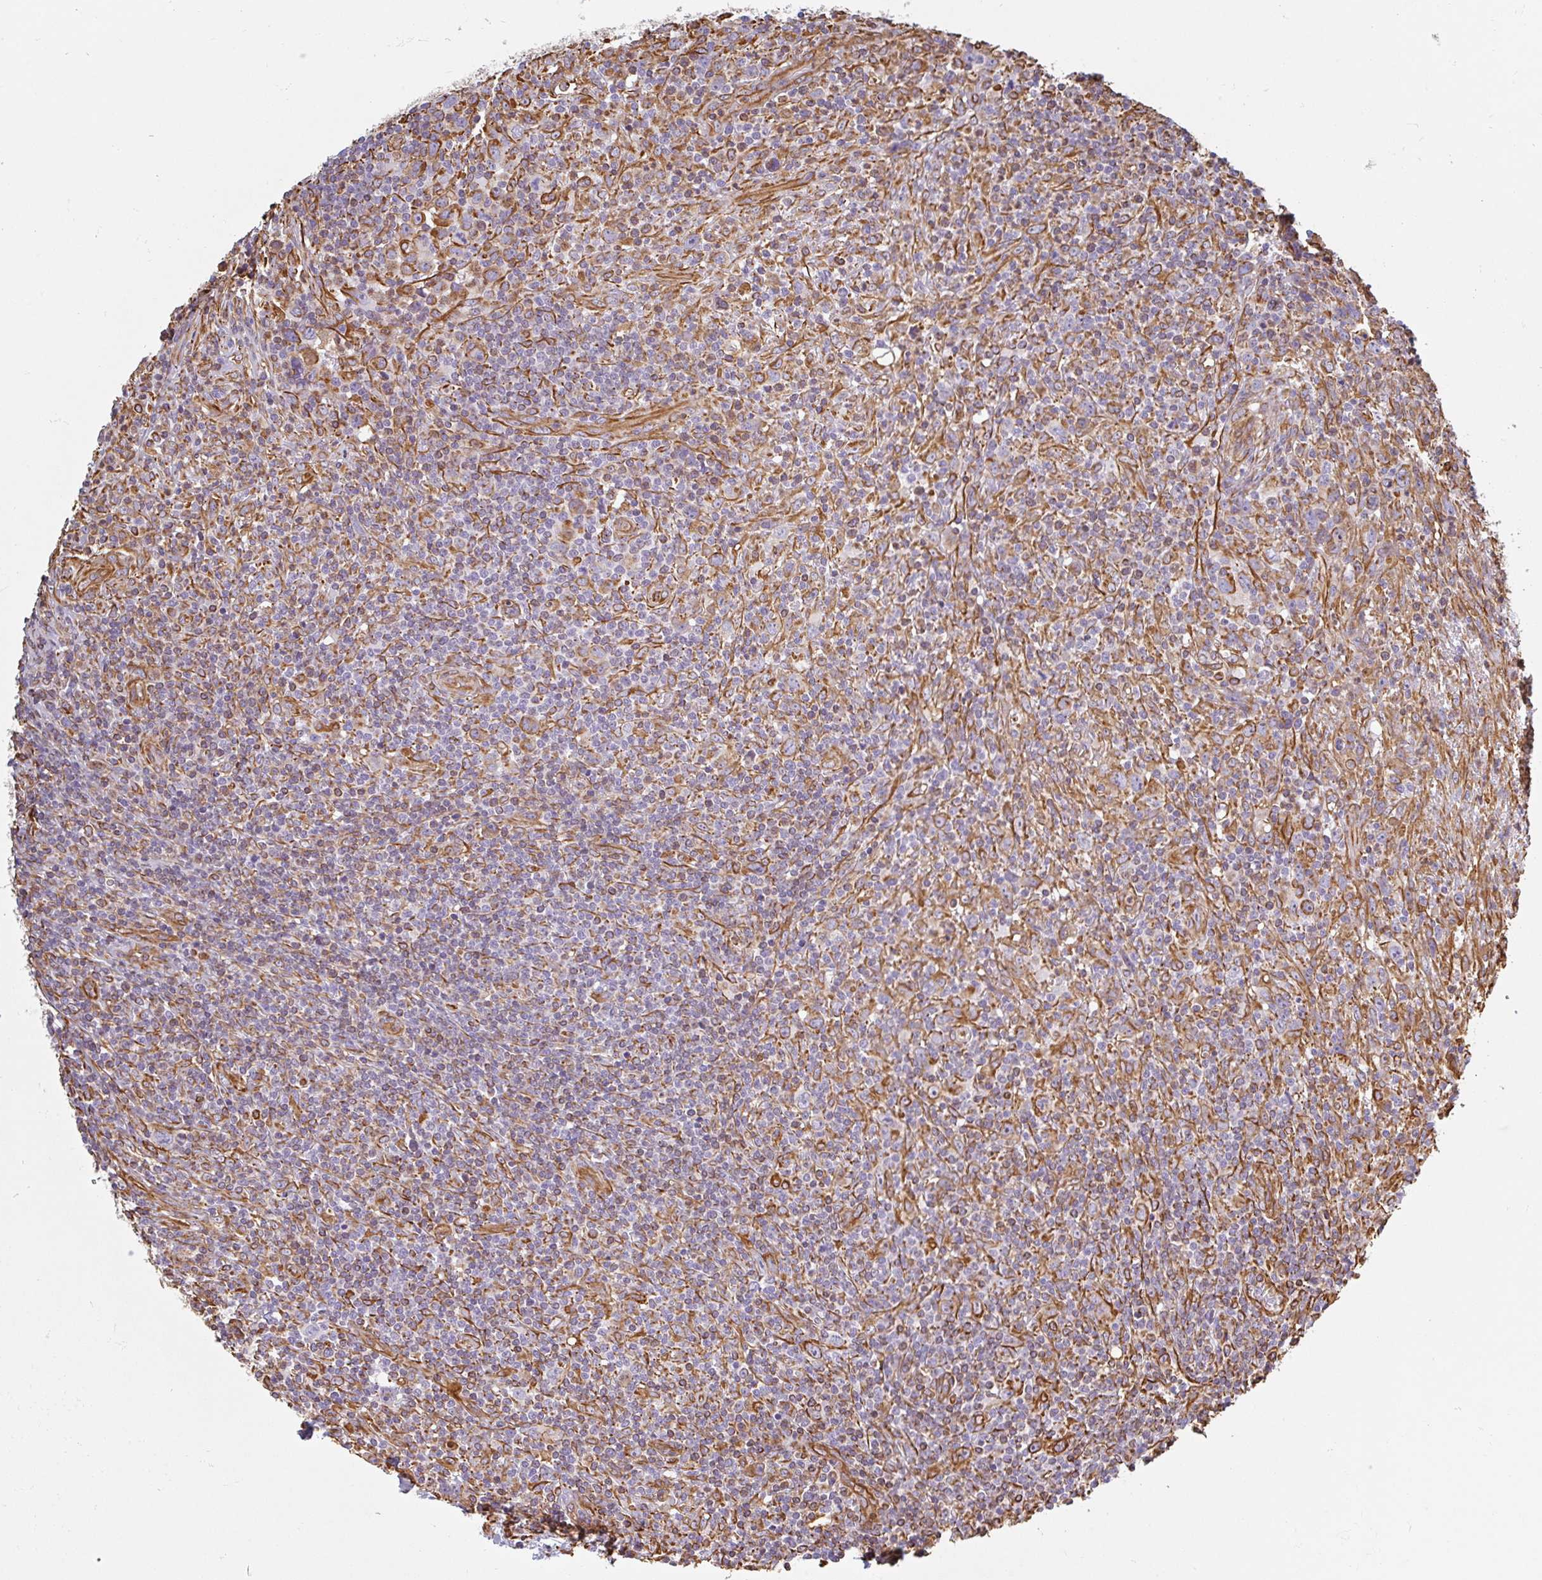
{"staining": {"intensity": "moderate", "quantity": ">75%", "location": "cytoplasmic/membranous"}, "tissue": "lymphoma", "cell_type": "Tumor cells", "image_type": "cancer", "snomed": [{"axis": "morphology", "description": "Hodgkin's disease, NOS"}, {"axis": "topography", "description": "Lymph node"}], "caption": "An immunohistochemistry (IHC) photomicrograph of neoplastic tissue is shown. Protein staining in brown labels moderate cytoplasmic/membranous positivity in lymphoma within tumor cells. Immunohistochemistry (ihc) stains the protein in brown and the nuclei are stained blue.", "gene": "PPFIA1", "patient": {"sex": "female", "age": 18}}